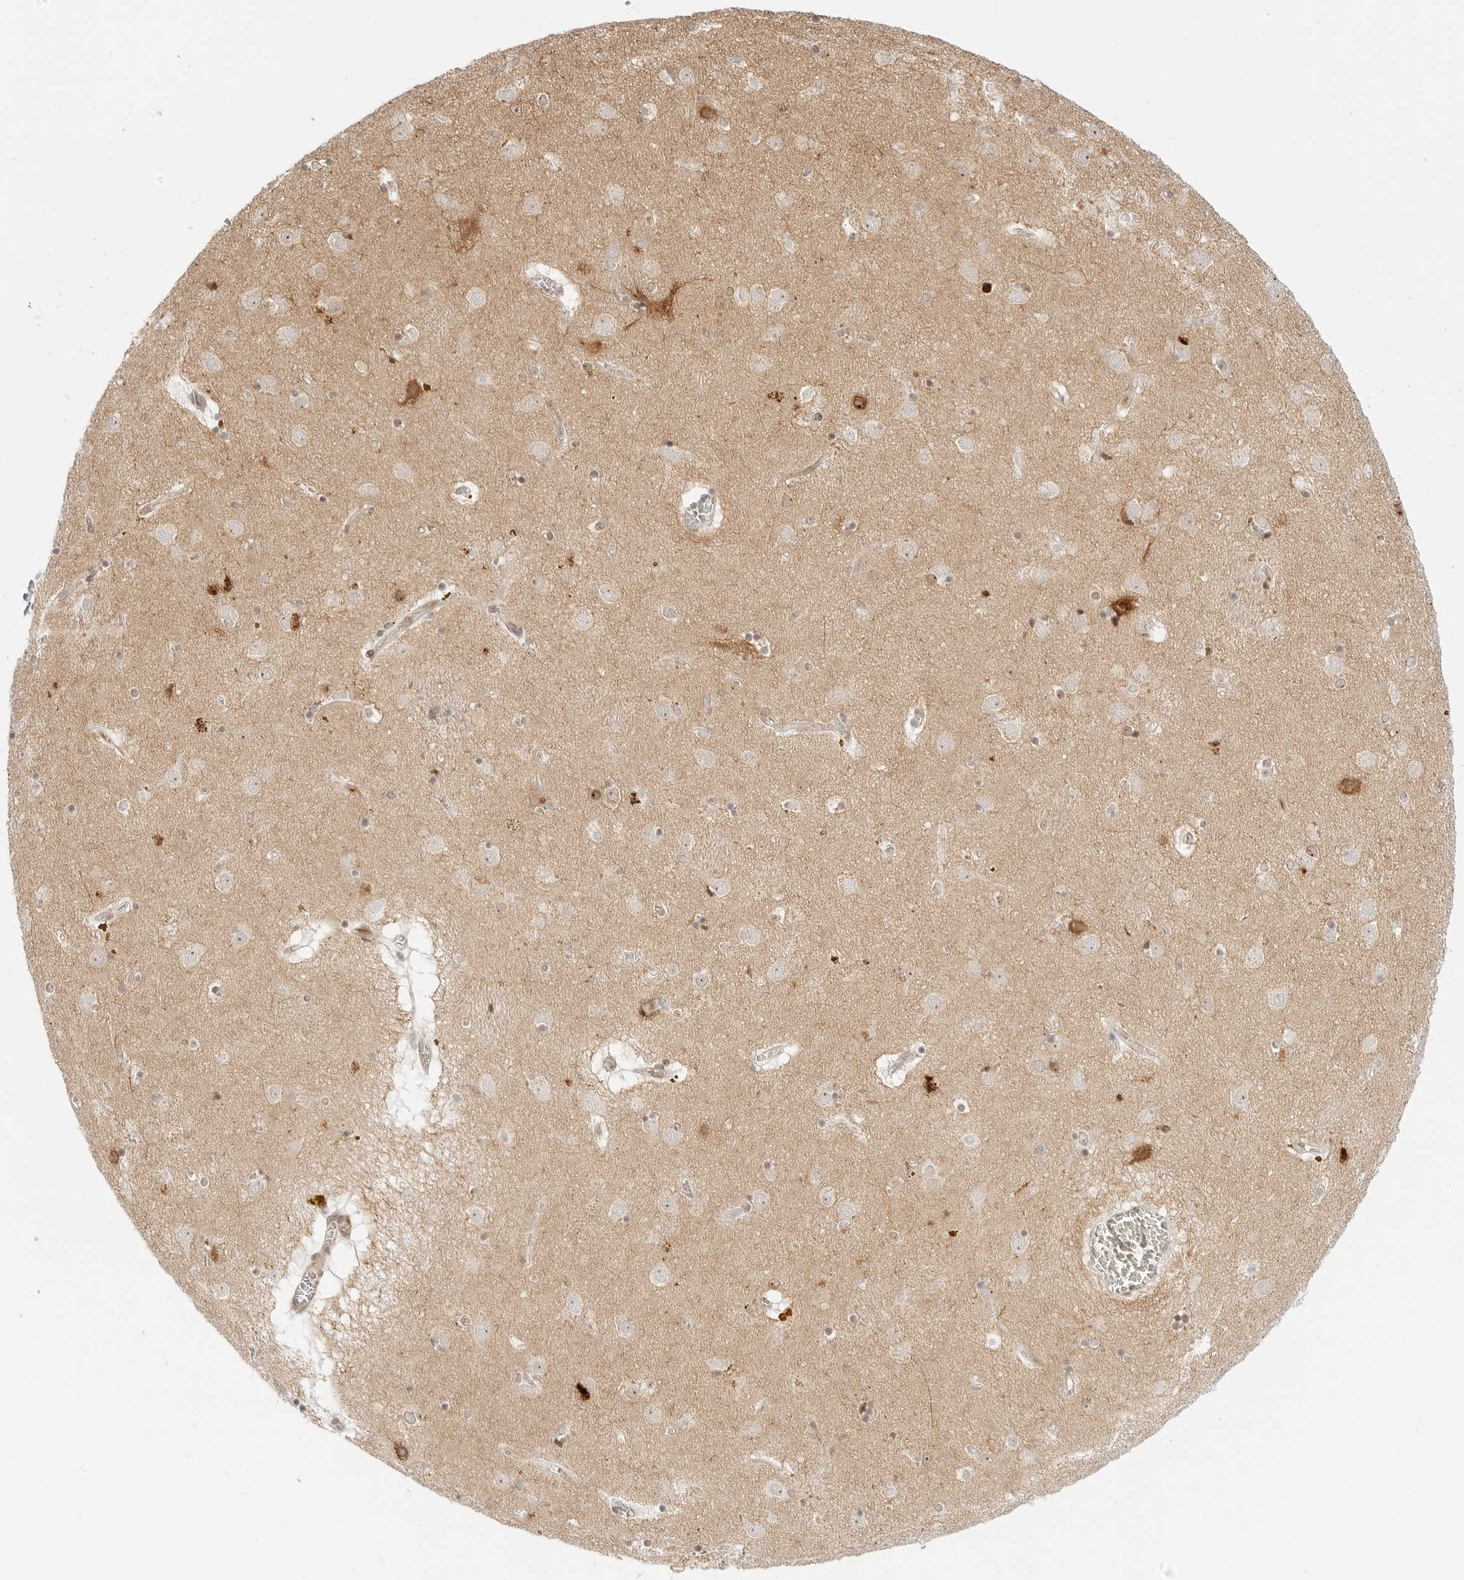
{"staining": {"intensity": "moderate", "quantity": "25%-75%", "location": "nuclear"}, "tissue": "caudate", "cell_type": "Glial cells", "image_type": "normal", "snomed": [{"axis": "morphology", "description": "Normal tissue, NOS"}, {"axis": "topography", "description": "Lateral ventricle wall"}], "caption": "Immunohistochemistry (DAB (3,3'-diaminobenzidine)) staining of unremarkable caudate displays moderate nuclear protein expression in about 25%-75% of glial cells. The protein of interest is shown in brown color, while the nuclei are stained blue.", "gene": "HIPK3", "patient": {"sex": "male", "age": 70}}